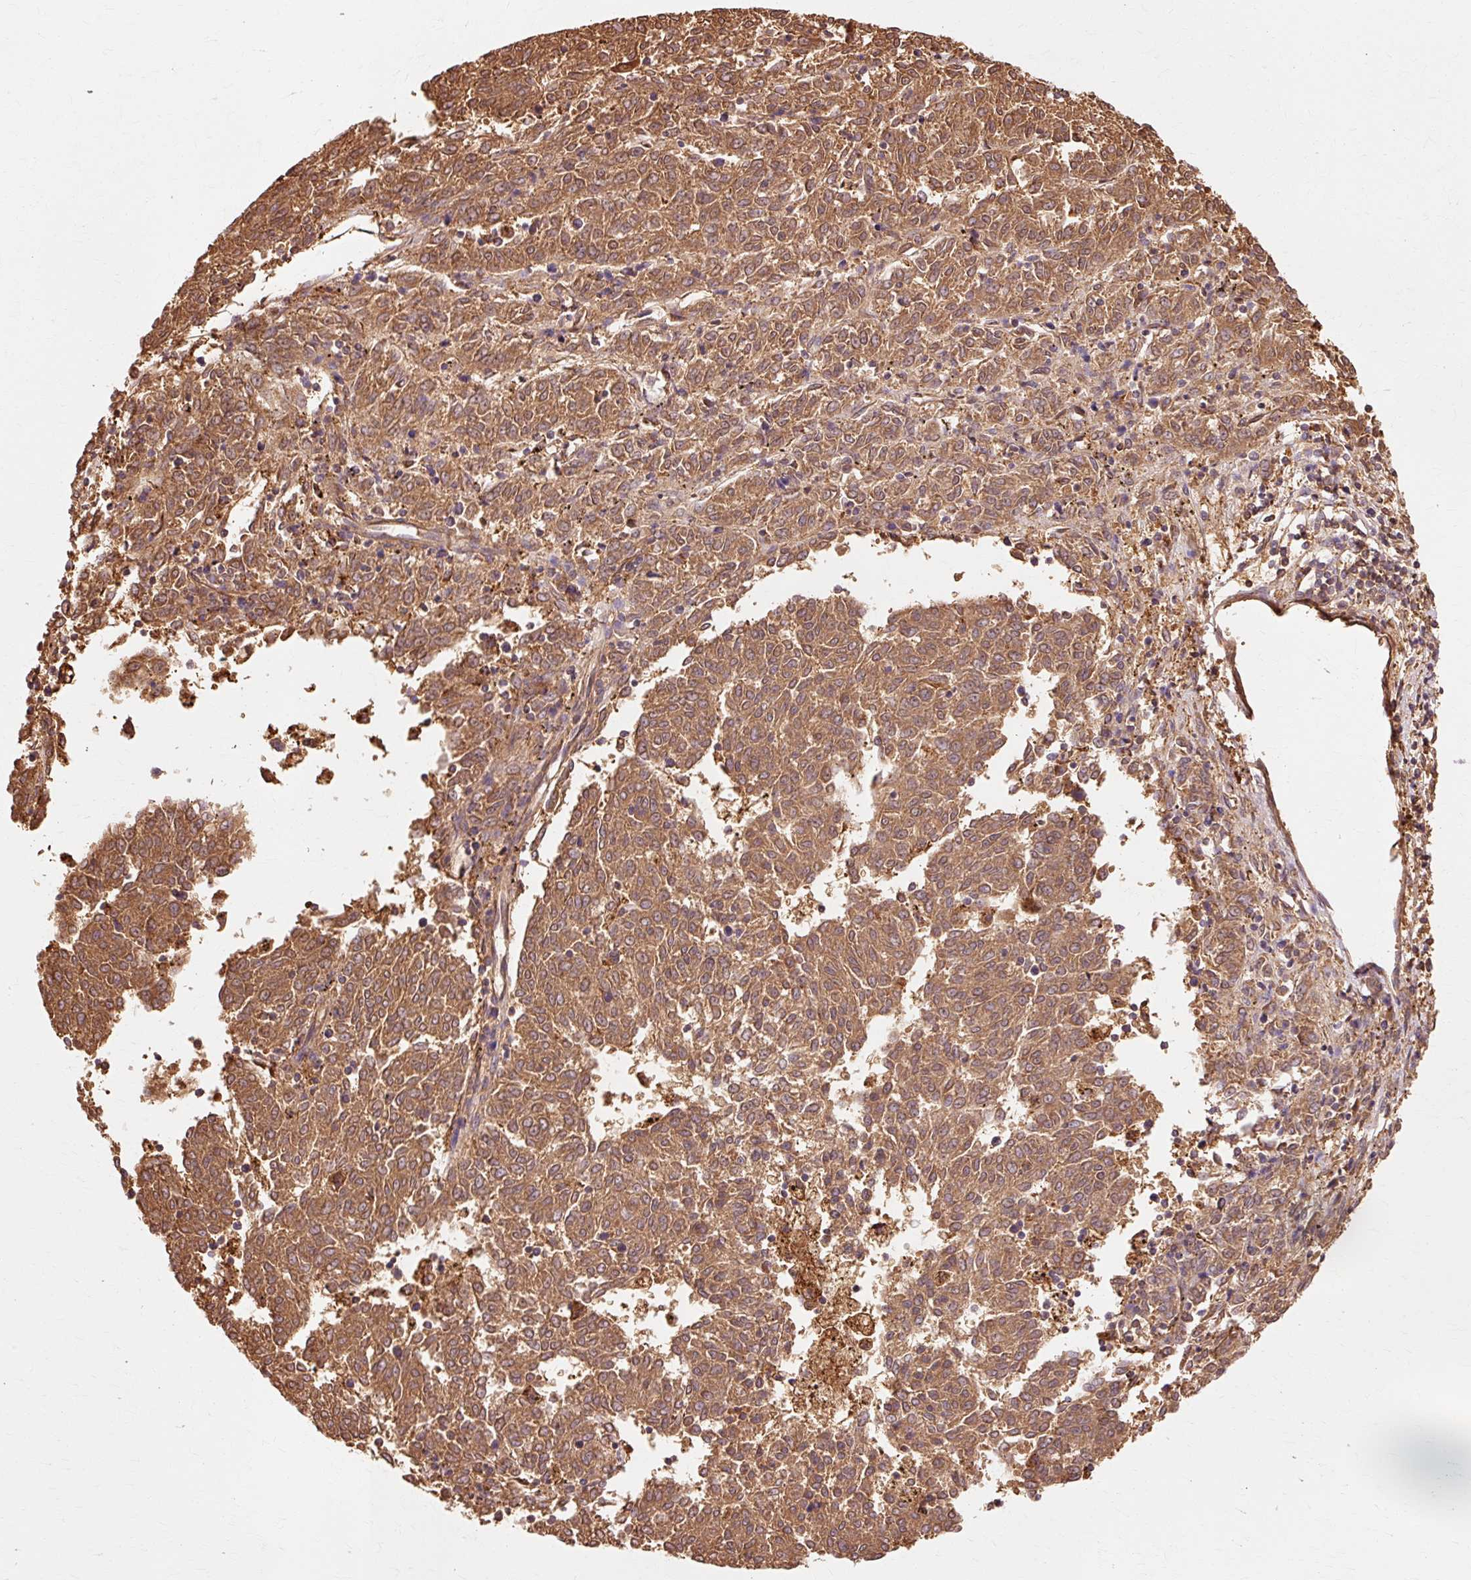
{"staining": {"intensity": "moderate", "quantity": ">75%", "location": "cytoplasmic/membranous"}, "tissue": "melanoma", "cell_type": "Tumor cells", "image_type": "cancer", "snomed": [{"axis": "morphology", "description": "Malignant melanoma, NOS"}, {"axis": "topography", "description": "Skin"}], "caption": "Immunohistochemistry (IHC) of melanoma exhibits medium levels of moderate cytoplasmic/membranous staining in about >75% of tumor cells. The staining was performed using DAB (3,3'-diaminobenzidine) to visualize the protein expression in brown, while the nuclei were stained in blue with hematoxylin (Magnification: 20x).", "gene": "GPX1", "patient": {"sex": "female", "age": 72}}